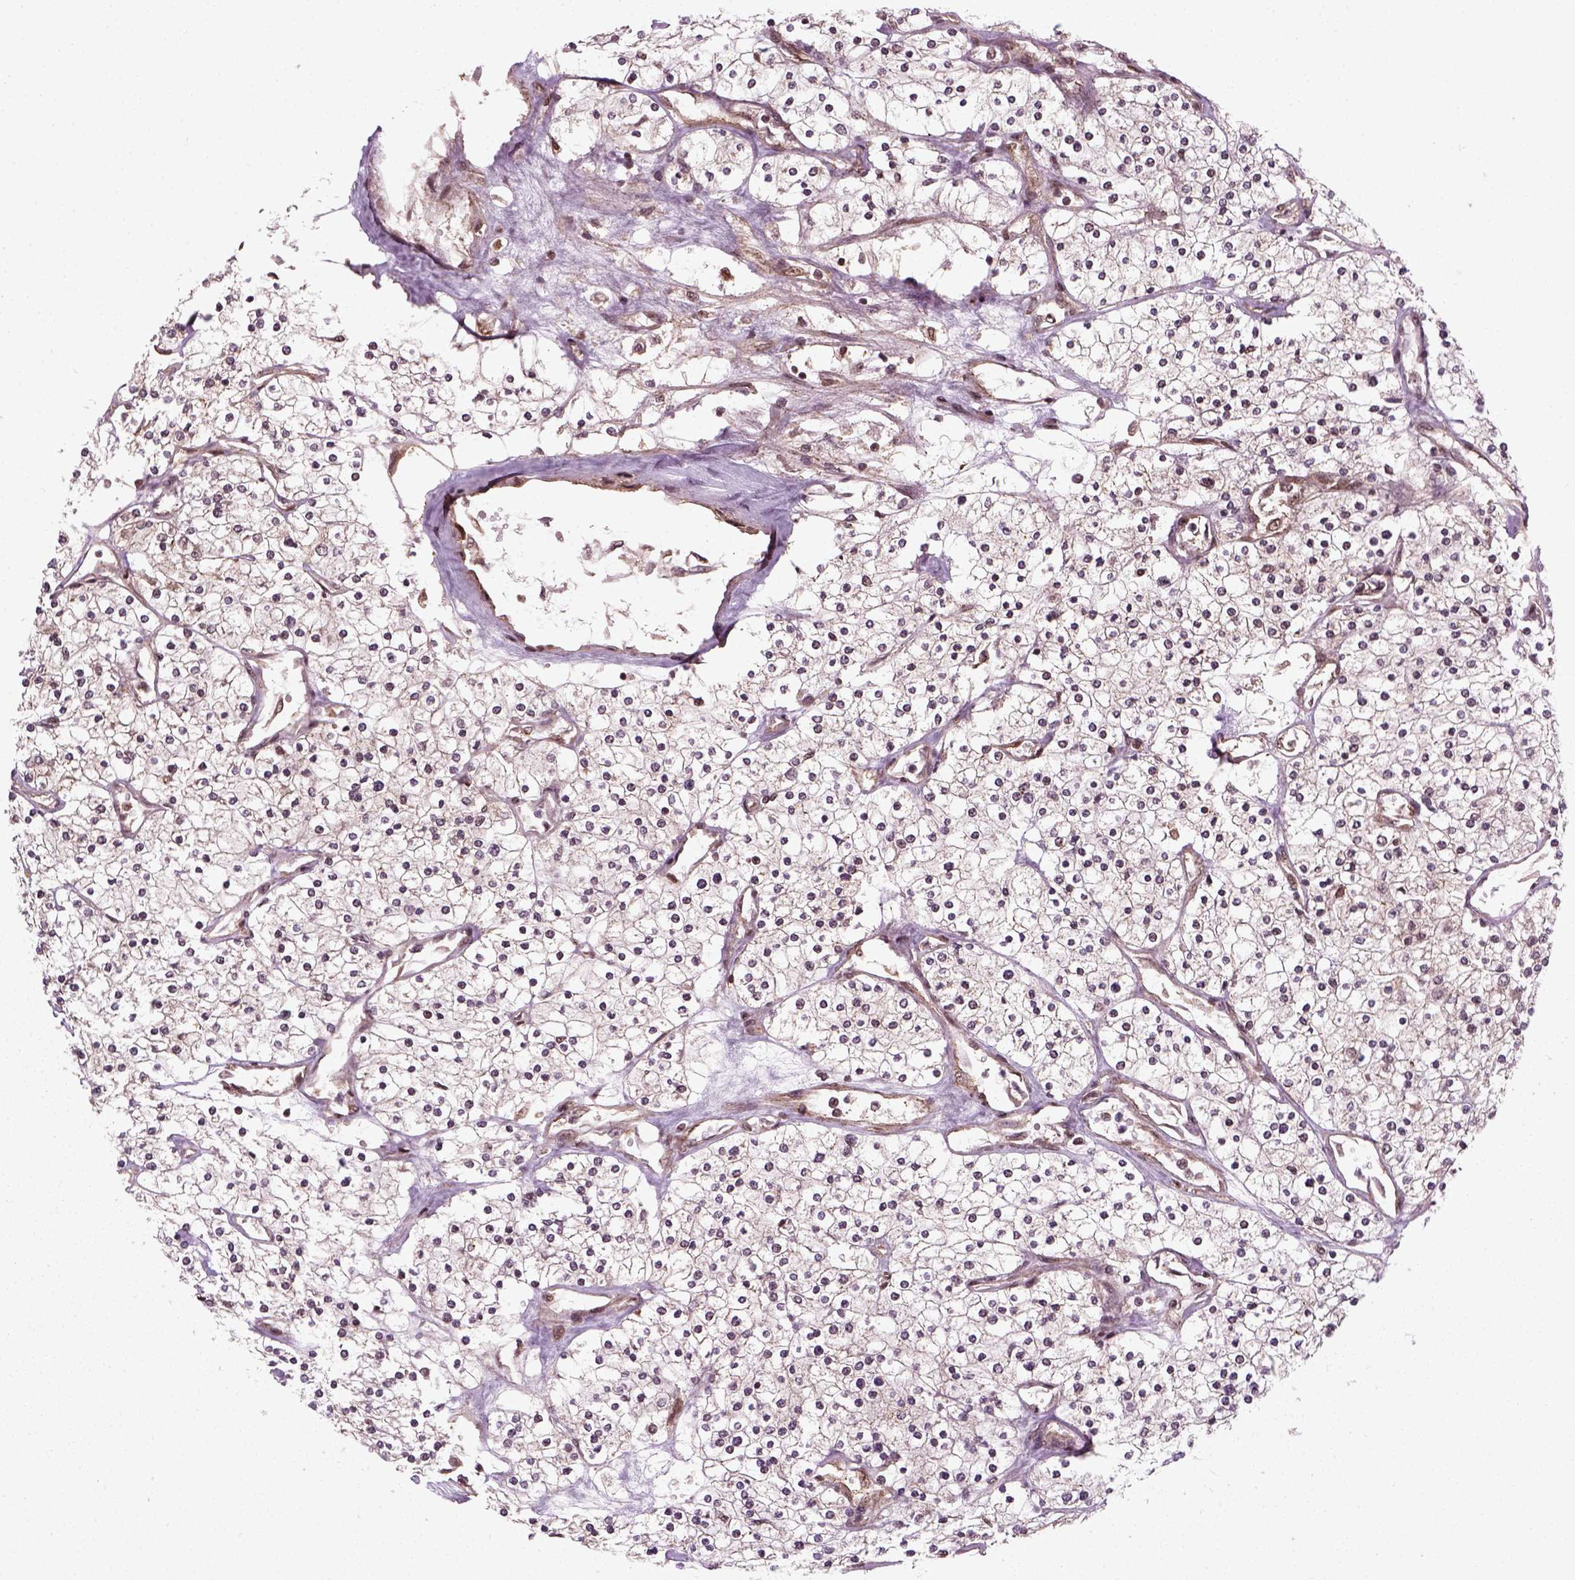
{"staining": {"intensity": "weak", "quantity": ">75%", "location": "cytoplasmic/membranous"}, "tissue": "renal cancer", "cell_type": "Tumor cells", "image_type": "cancer", "snomed": [{"axis": "morphology", "description": "Adenocarcinoma, NOS"}, {"axis": "topography", "description": "Kidney"}], "caption": "A photomicrograph of human adenocarcinoma (renal) stained for a protein shows weak cytoplasmic/membranous brown staining in tumor cells. (DAB = brown stain, brightfield microscopy at high magnification).", "gene": "NUDT9", "patient": {"sex": "male", "age": 80}}